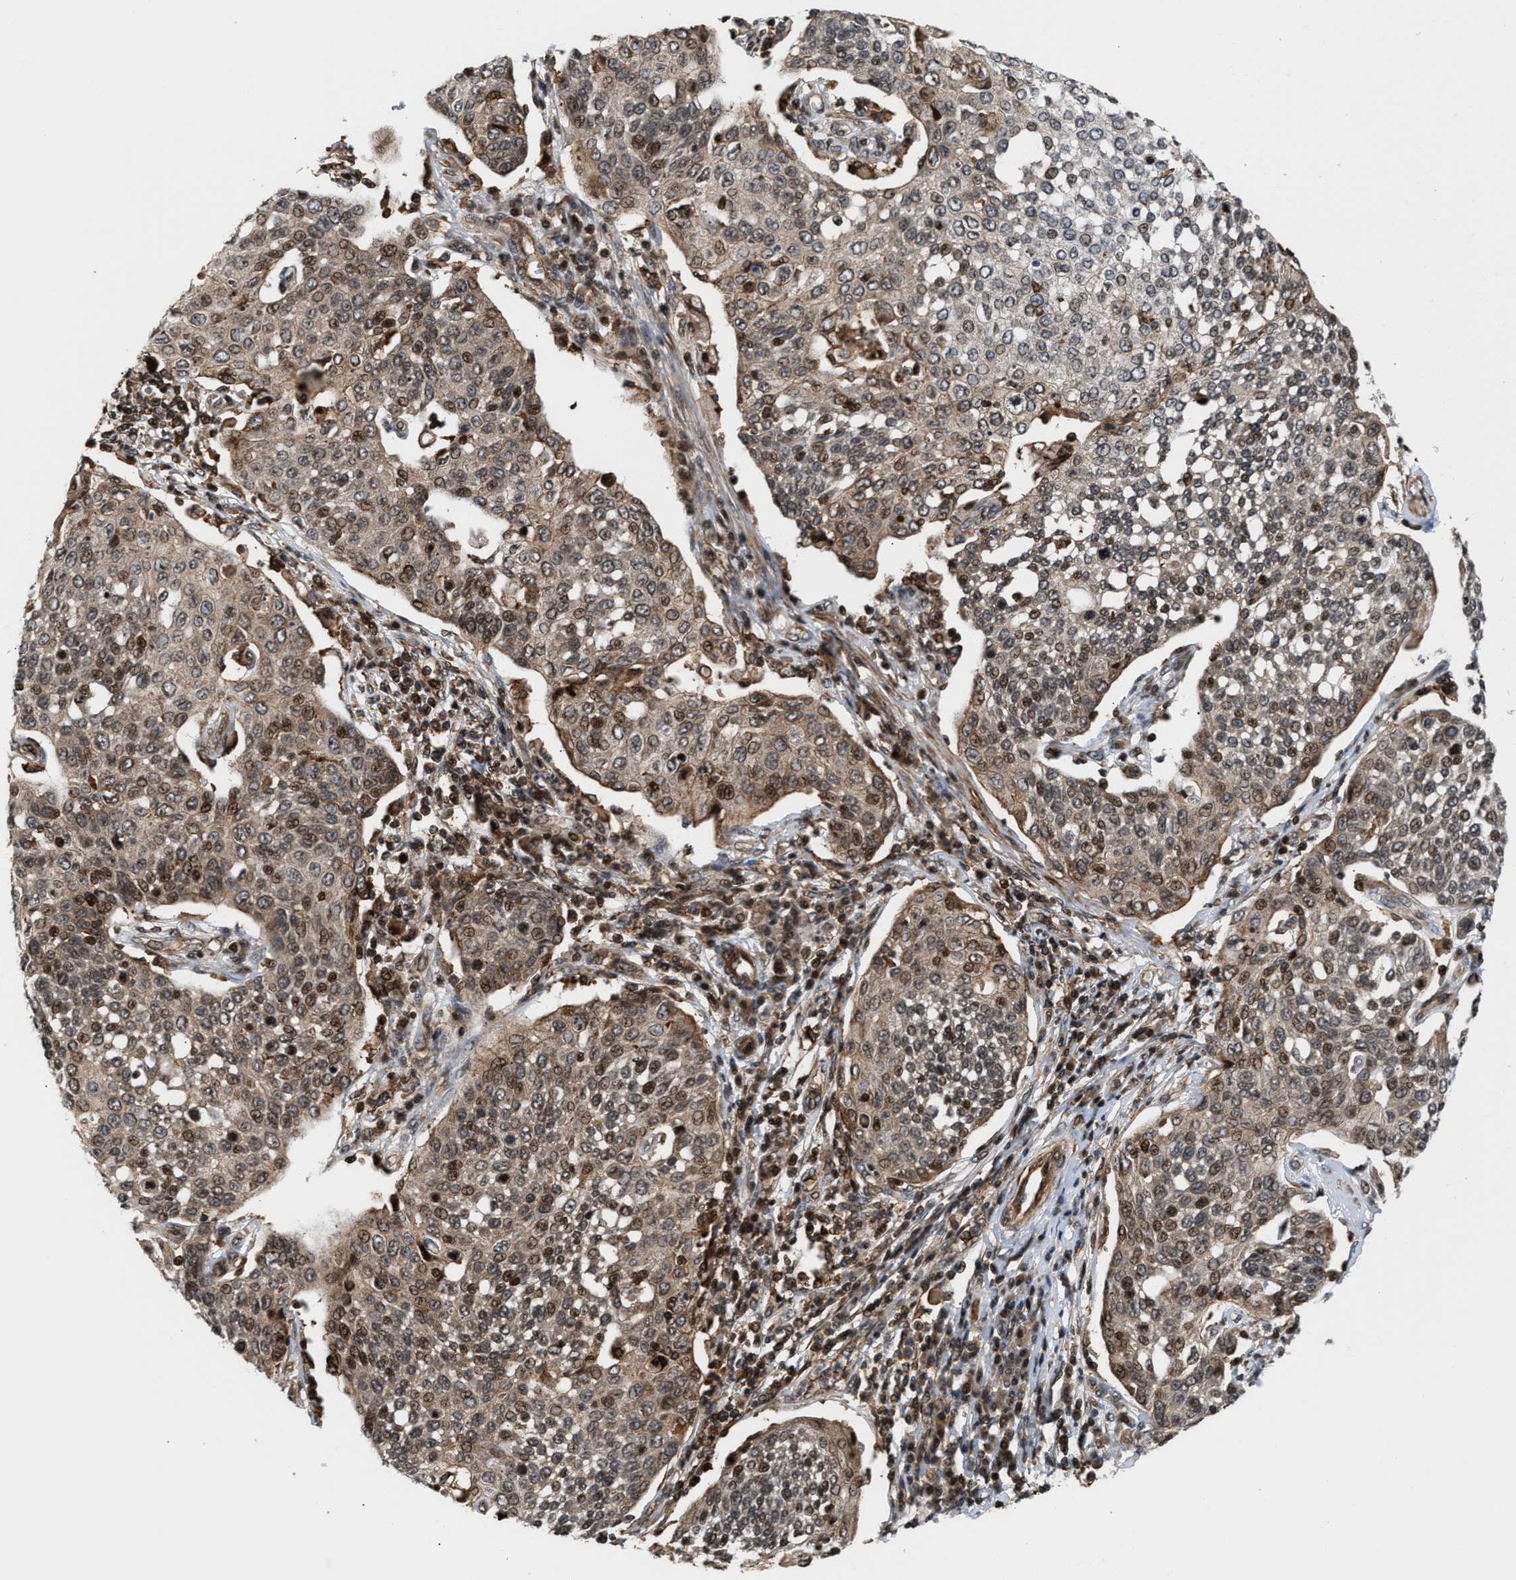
{"staining": {"intensity": "moderate", "quantity": ">75%", "location": "cytoplasmic/membranous,nuclear"}, "tissue": "cervical cancer", "cell_type": "Tumor cells", "image_type": "cancer", "snomed": [{"axis": "morphology", "description": "Squamous cell carcinoma, NOS"}, {"axis": "topography", "description": "Cervix"}], "caption": "Cervical cancer stained with a protein marker displays moderate staining in tumor cells.", "gene": "STAU2", "patient": {"sex": "female", "age": 34}}